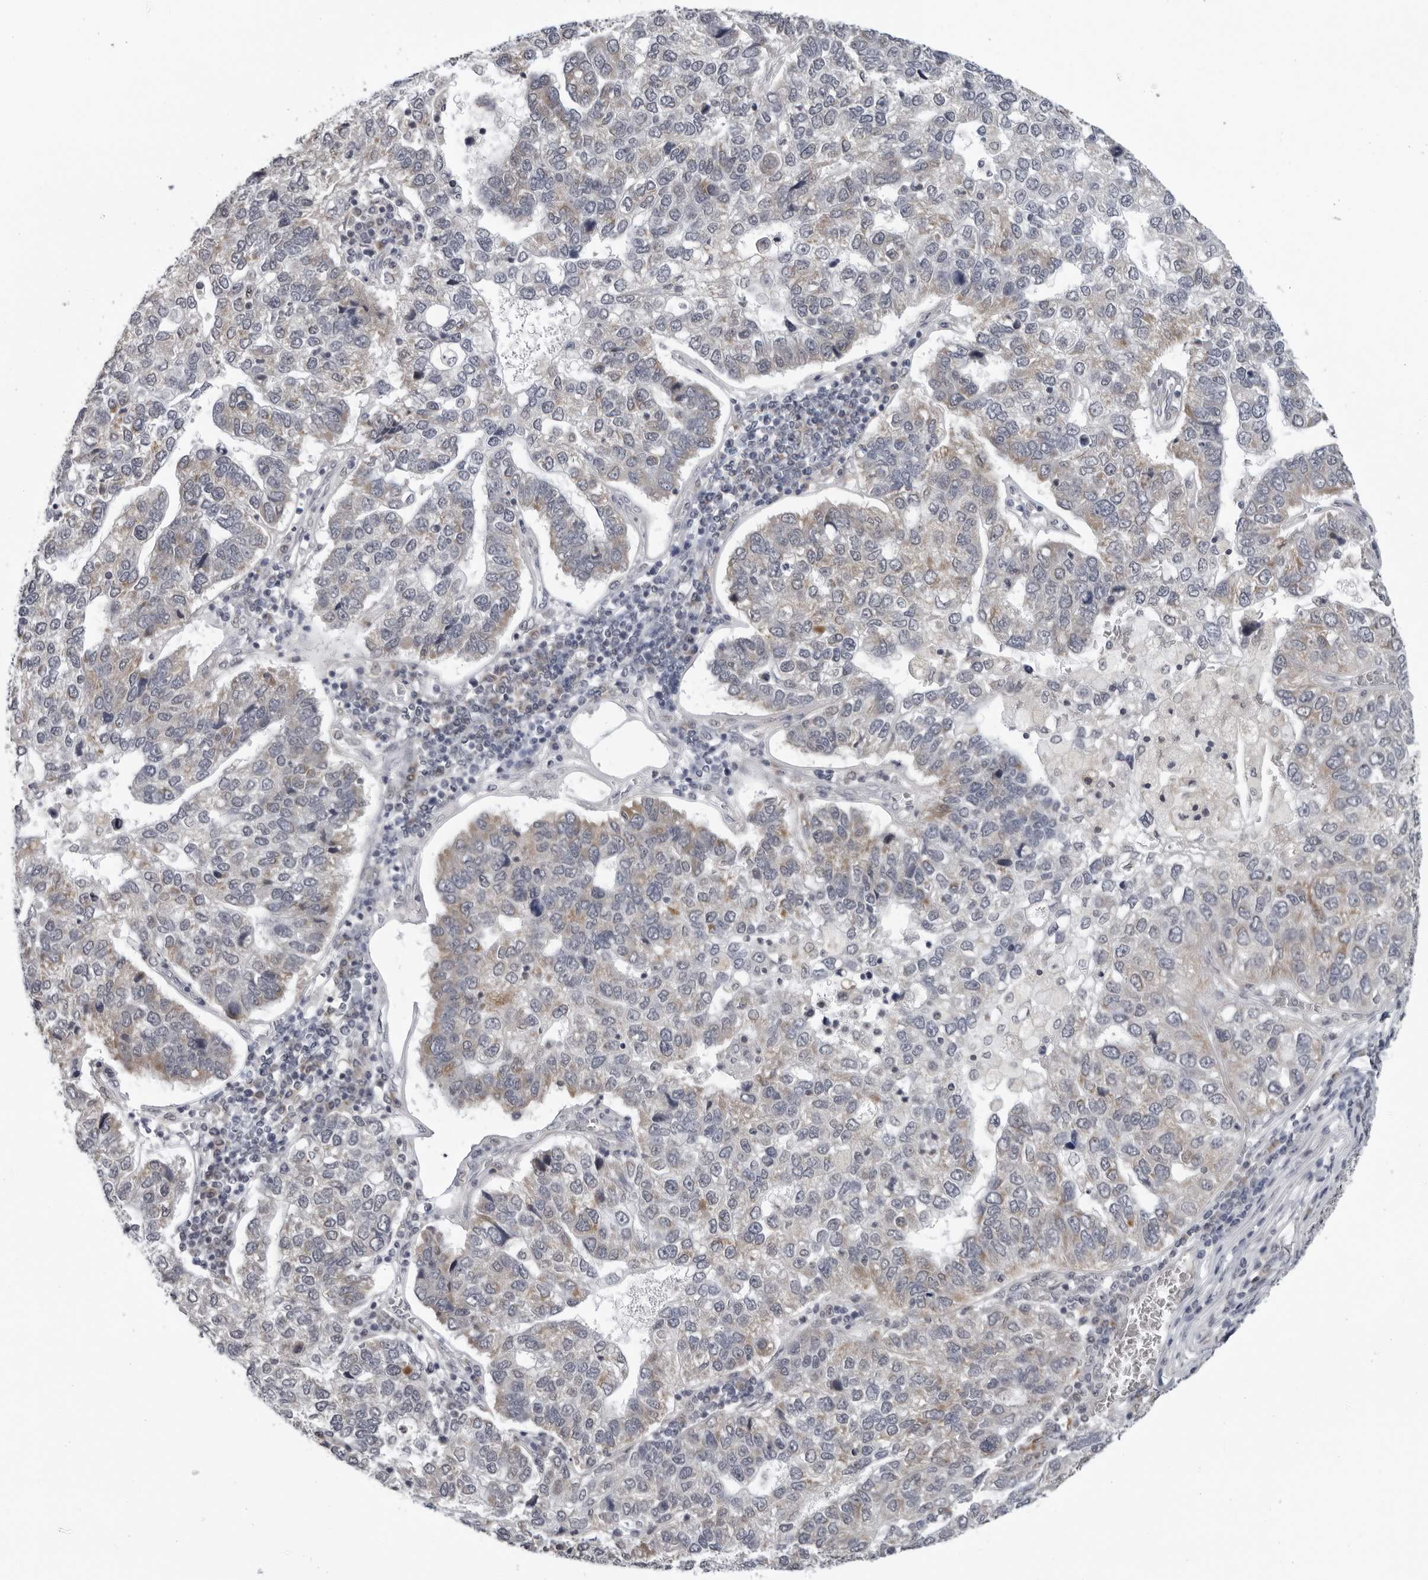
{"staining": {"intensity": "weak", "quantity": "<25%", "location": "cytoplasmic/membranous"}, "tissue": "pancreatic cancer", "cell_type": "Tumor cells", "image_type": "cancer", "snomed": [{"axis": "morphology", "description": "Adenocarcinoma, NOS"}, {"axis": "topography", "description": "Pancreas"}], "caption": "Immunohistochemistry histopathology image of pancreatic adenocarcinoma stained for a protein (brown), which demonstrates no expression in tumor cells.", "gene": "CPT2", "patient": {"sex": "female", "age": 61}}